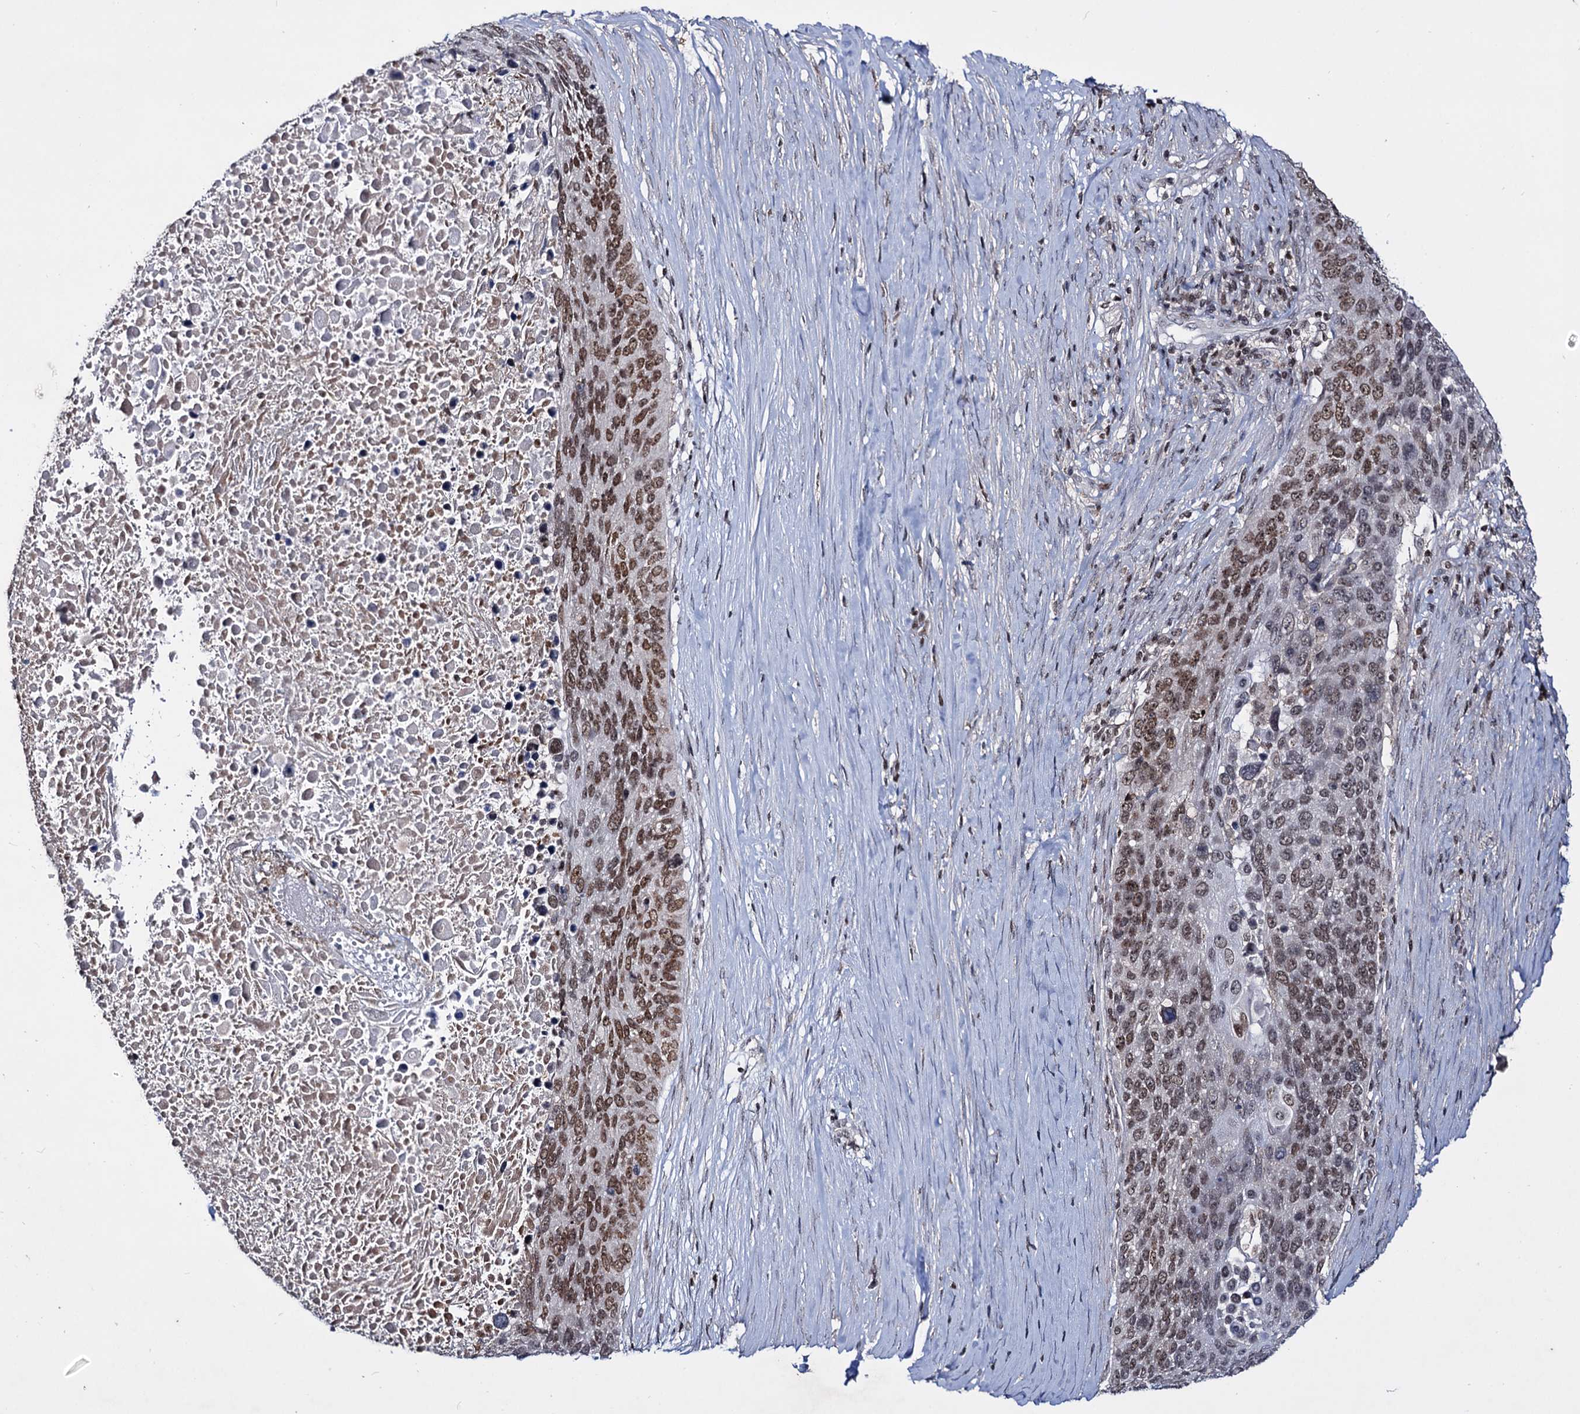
{"staining": {"intensity": "moderate", "quantity": ">75%", "location": "nuclear"}, "tissue": "lung cancer", "cell_type": "Tumor cells", "image_type": "cancer", "snomed": [{"axis": "morphology", "description": "Normal tissue, NOS"}, {"axis": "morphology", "description": "Squamous cell carcinoma, NOS"}, {"axis": "topography", "description": "Lymph node"}, {"axis": "topography", "description": "Lung"}], "caption": "Lung squamous cell carcinoma stained with a protein marker demonstrates moderate staining in tumor cells.", "gene": "SMCHD1", "patient": {"sex": "male", "age": 66}}